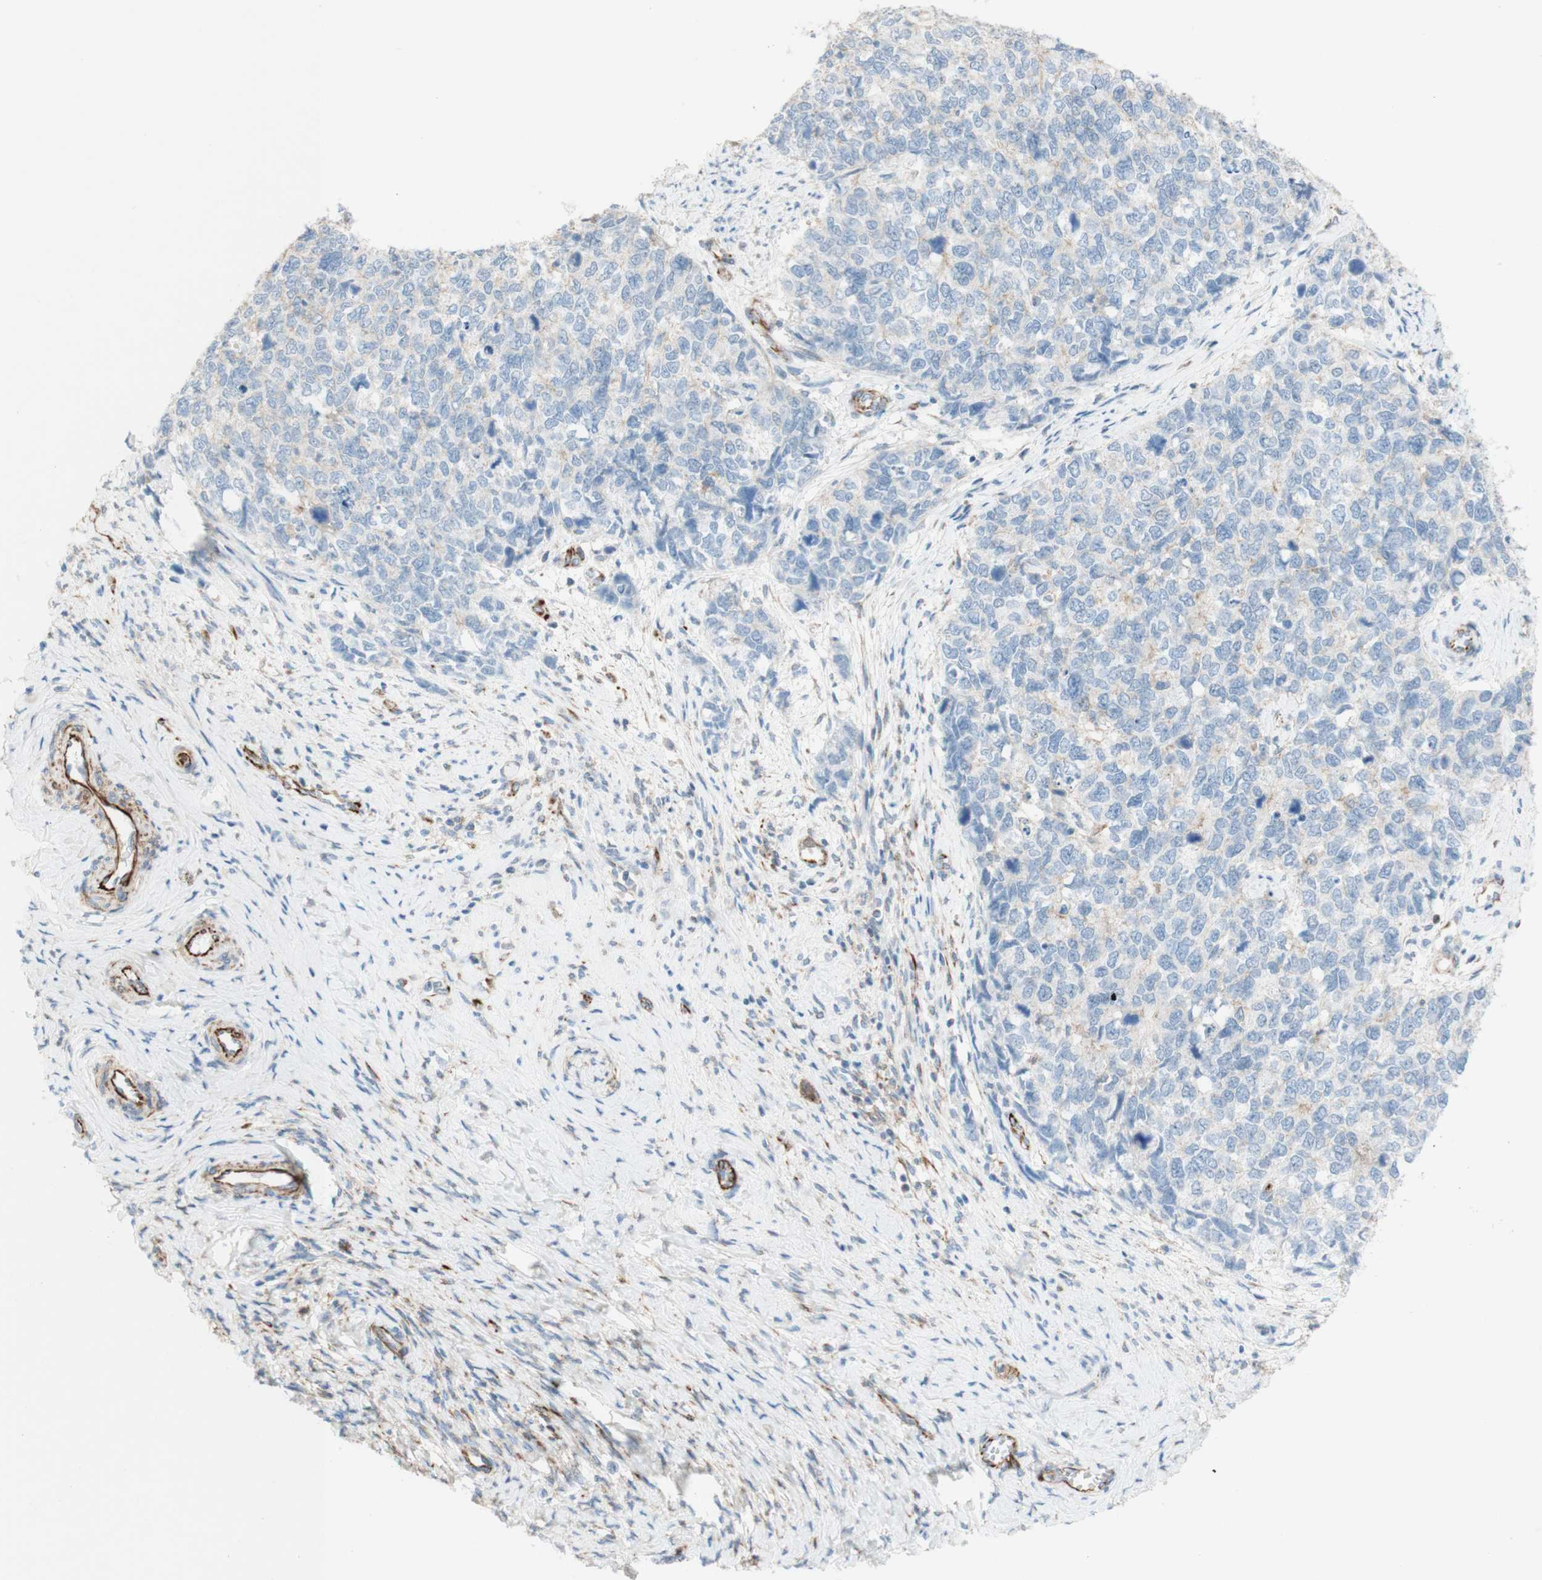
{"staining": {"intensity": "weak", "quantity": "<25%", "location": "cytoplasmic/membranous"}, "tissue": "cervical cancer", "cell_type": "Tumor cells", "image_type": "cancer", "snomed": [{"axis": "morphology", "description": "Squamous cell carcinoma, NOS"}, {"axis": "topography", "description": "Cervix"}], "caption": "Micrograph shows no significant protein staining in tumor cells of squamous cell carcinoma (cervical).", "gene": "POU2AF1", "patient": {"sex": "female", "age": 63}}